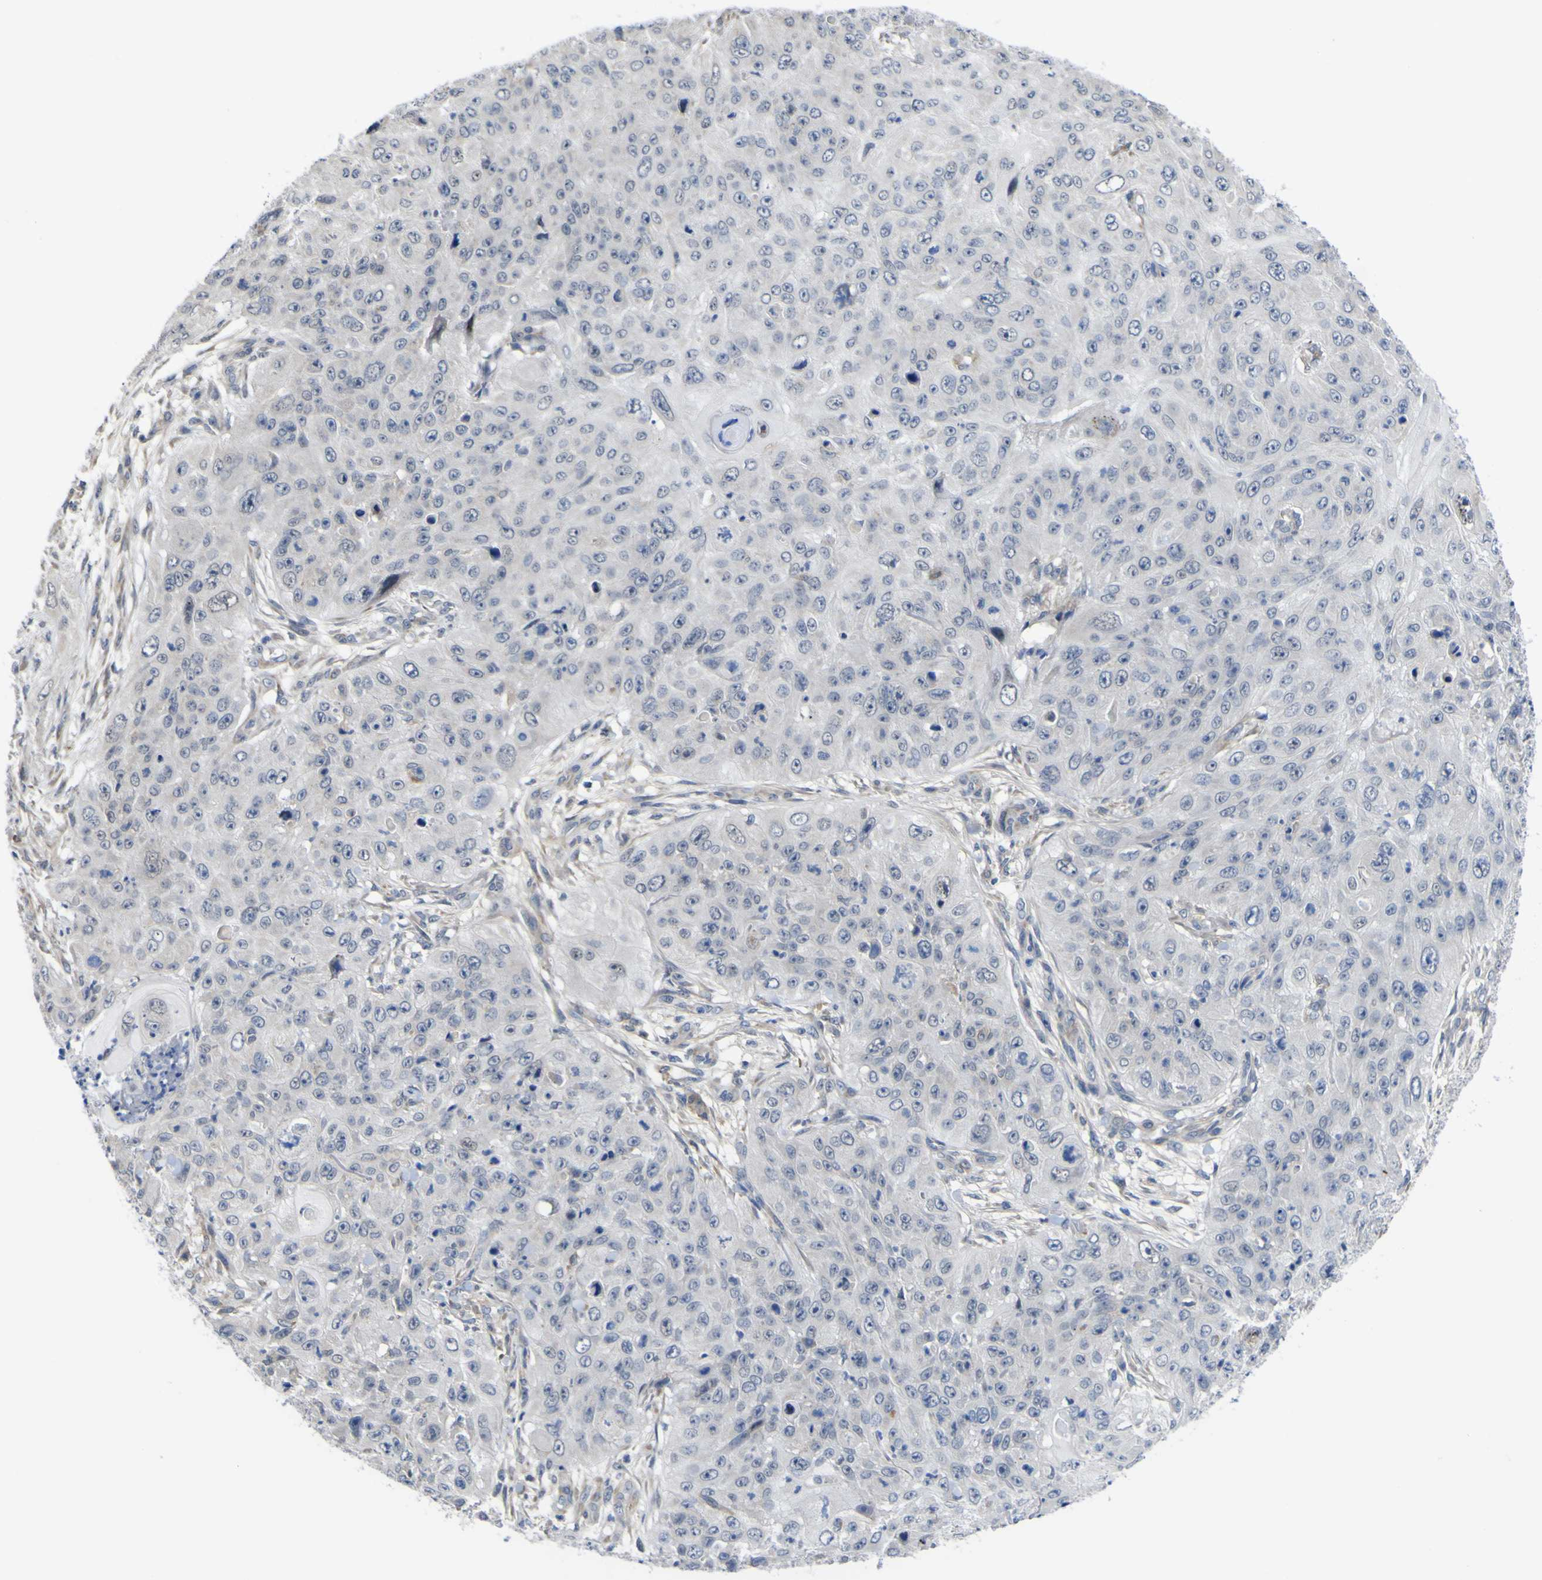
{"staining": {"intensity": "negative", "quantity": "none", "location": "none"}, "tissue": "skin cancer", "cell_type": "Tumor cells", "image_type": "cancer", "snomed": [{"axis": "morphology", "description": "Squamous cell carcinoma, NOS"}, {"axis": "topography", "description": "Skin"}], "caption": "Tumor cells are negative for protein expression in human skin squamous cell carcinoma.", "gene": "TNFRSF11A", "patient": {"sex": "female", "age": 80}}